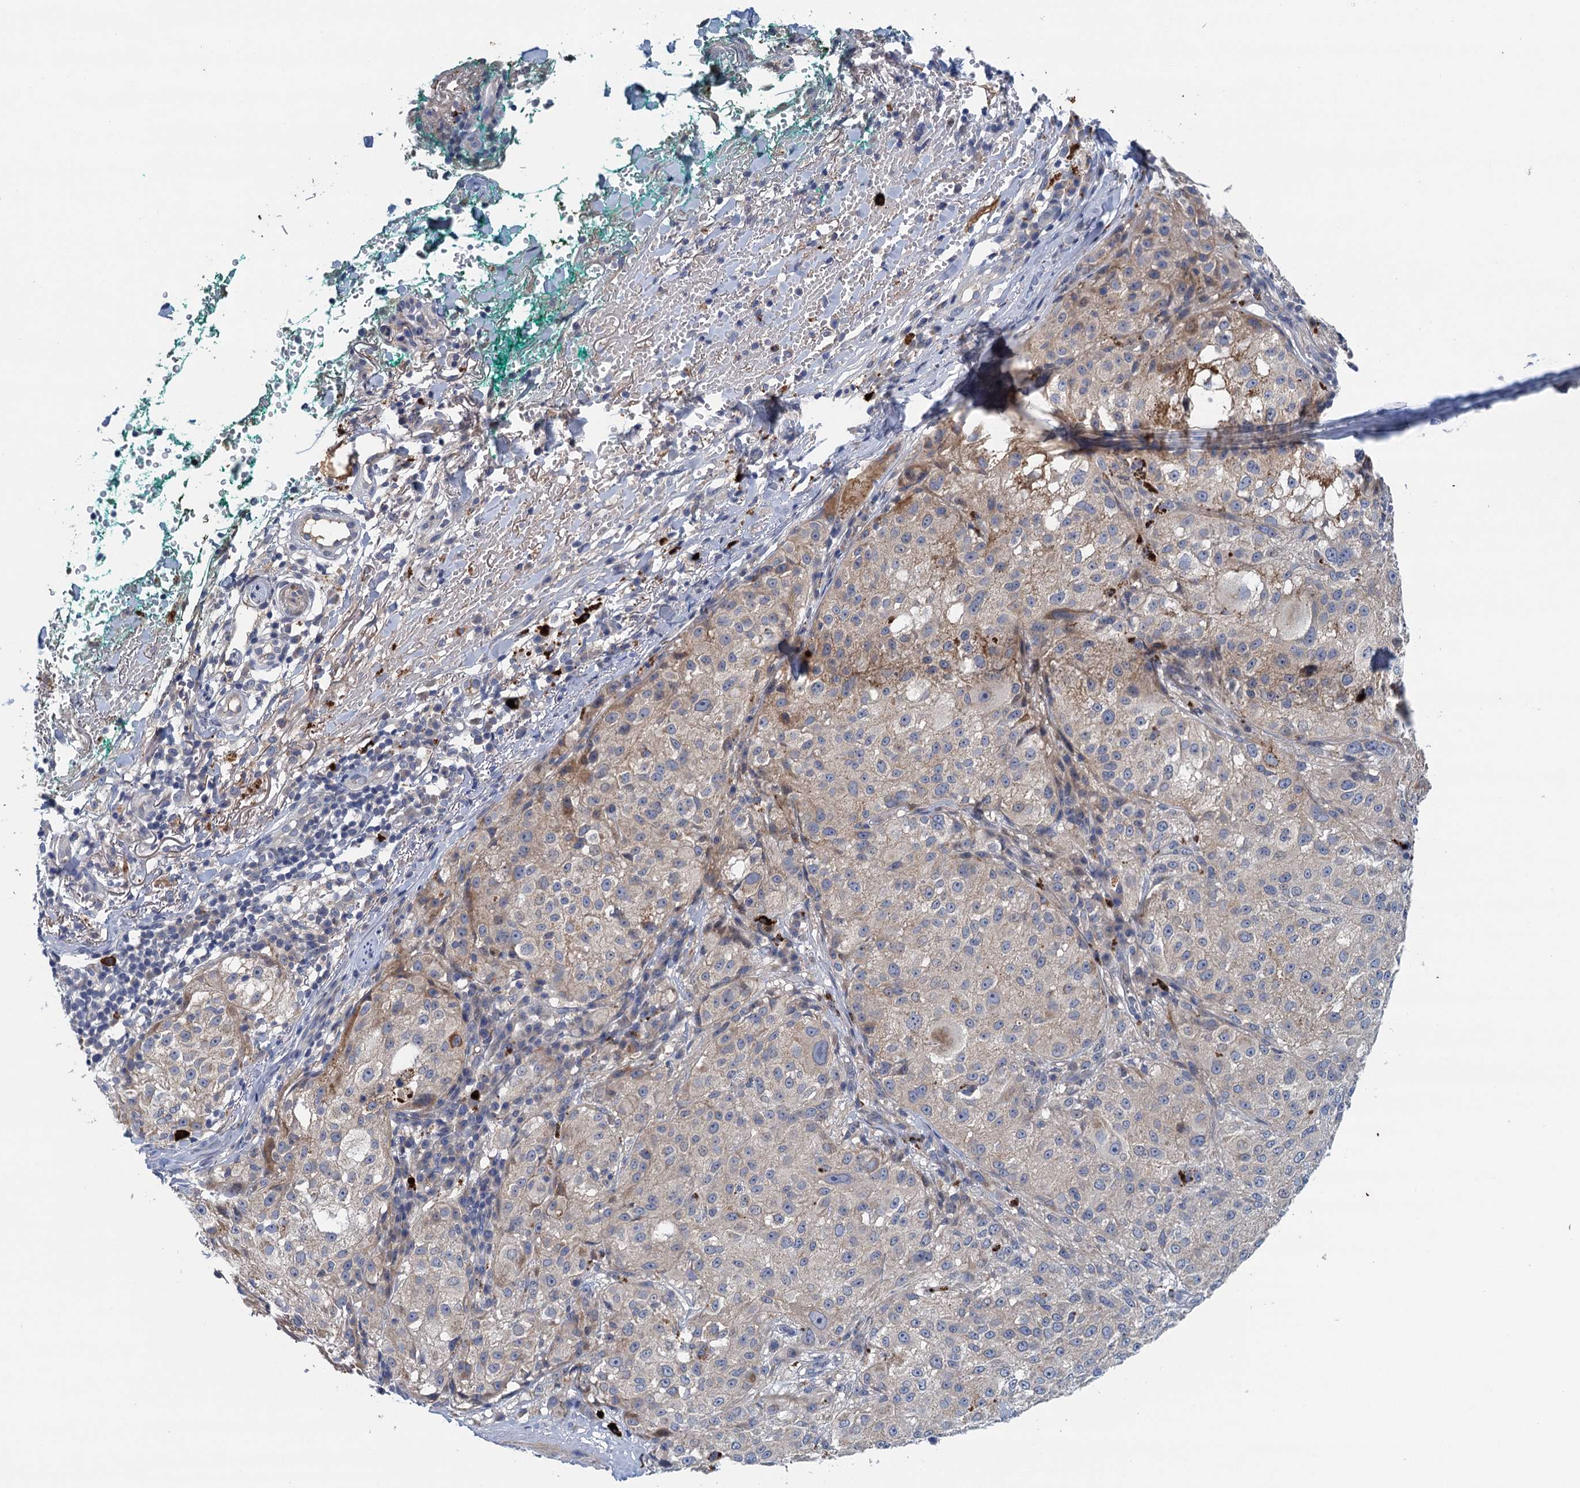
{"staining": {"intensity": "weak", "quantity": "<25%", "location": "cytoplasmic/membranous"}, "tissue": "melanoma", "cell_type": "Tumor cells", "image_type": "cancer", "snomed": [{"axis": "morphology", "description": "Necrosis, NOS"}, {"axis": "morphology", "description": "Malignant melanoma, NOS"}, {"axis": "topography", "description": "Skin"}], "caption": "Tumor cells are negative for protein expression in human melanoma.", "gene": "TPCN1", "patient": {"sex": "female", "age": 87}}